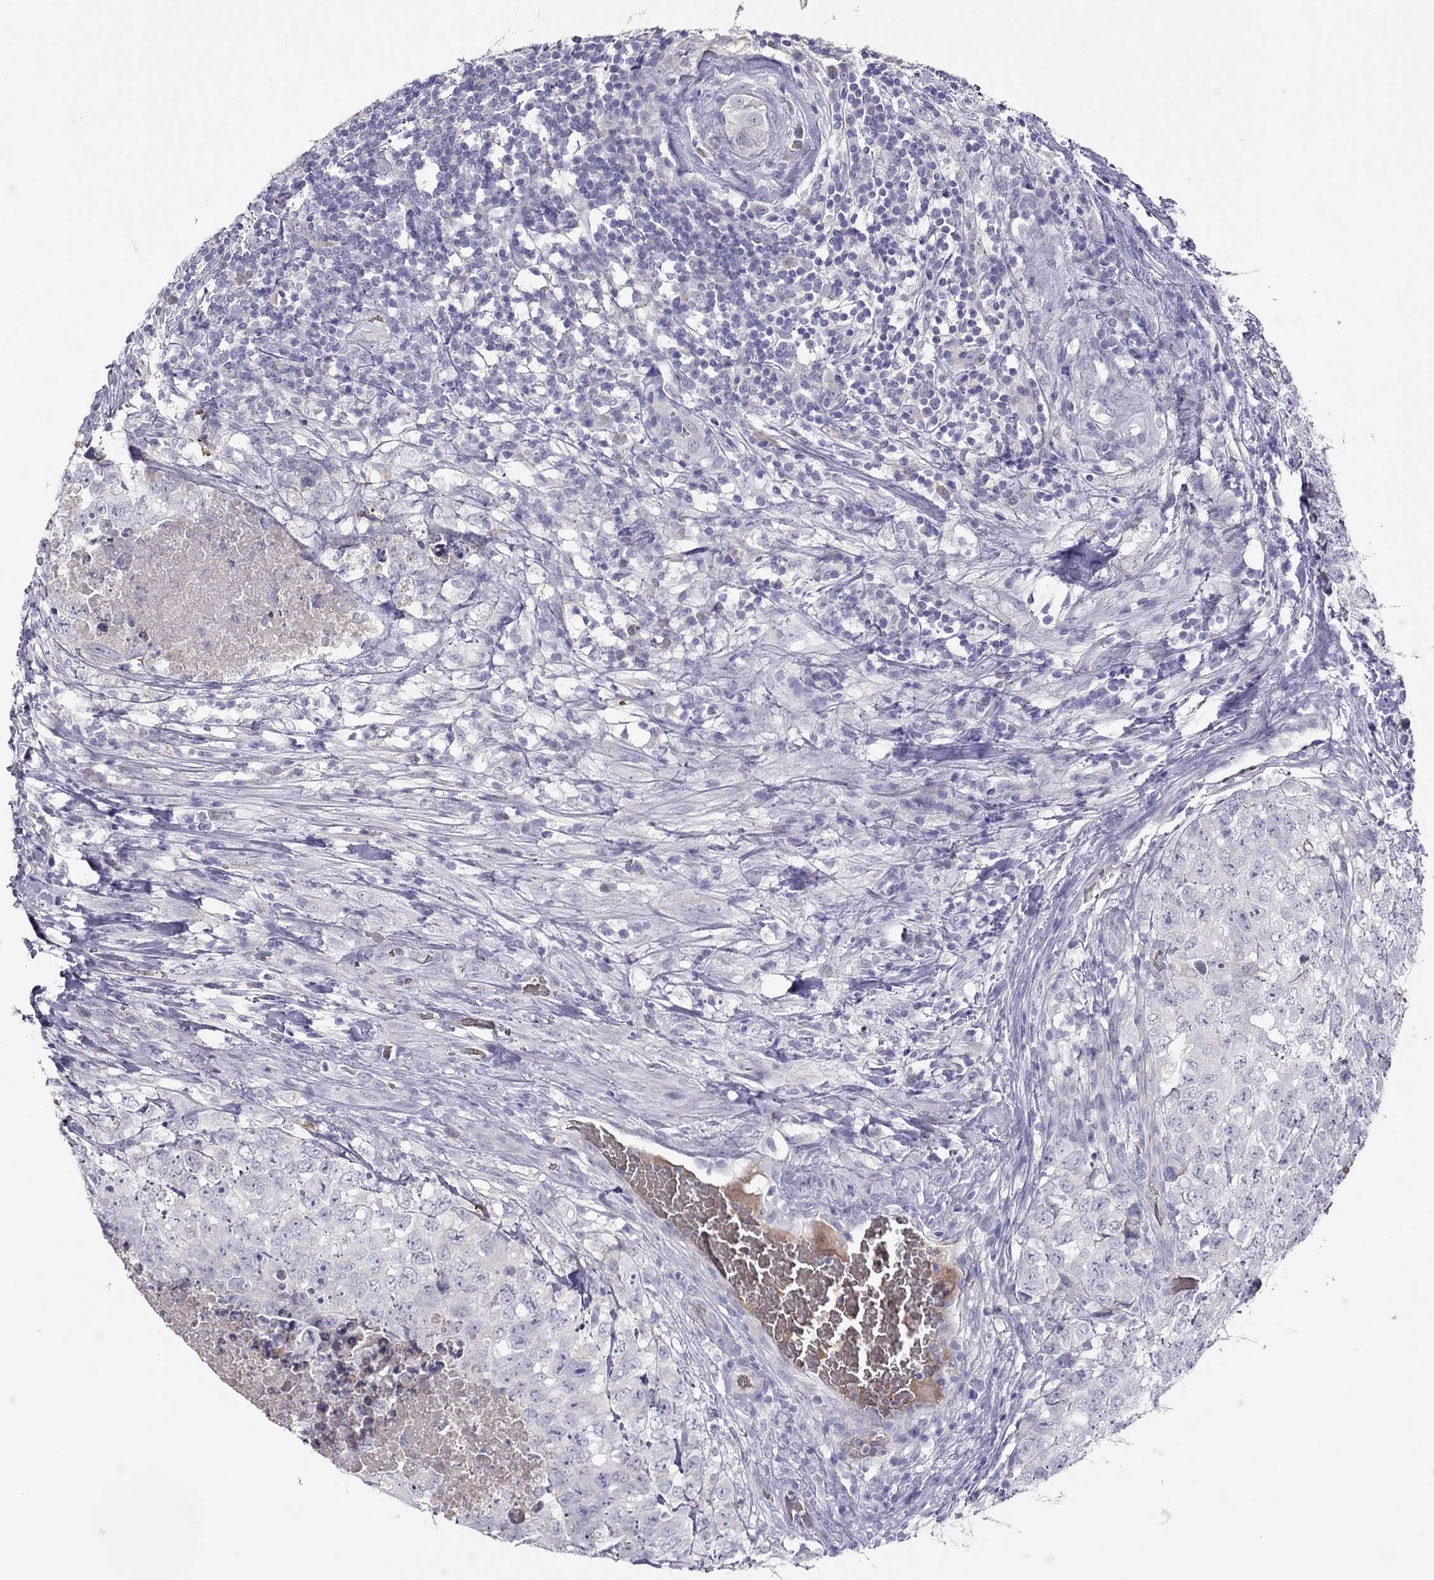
{"staining": {"intensity": "negative", "quantity": "none", "location": "none"}, "tissue": "testis cancer", "cell_type": "Tumor cells", "image_type": "cancer", "snomed": [{"axis": "morphology", "description": "Seminoma, NOS"}, {"axis": "topography", "description": "Testis"}], "caption": "The micrograph shows no significant expression in tumor cells of testis cancer. (DAB immunohistochemistry (IHC) visualized using brightfield microscopy, high magnification).", "gene": "RHD", "patient": {"sex": "male", "age": 34}}